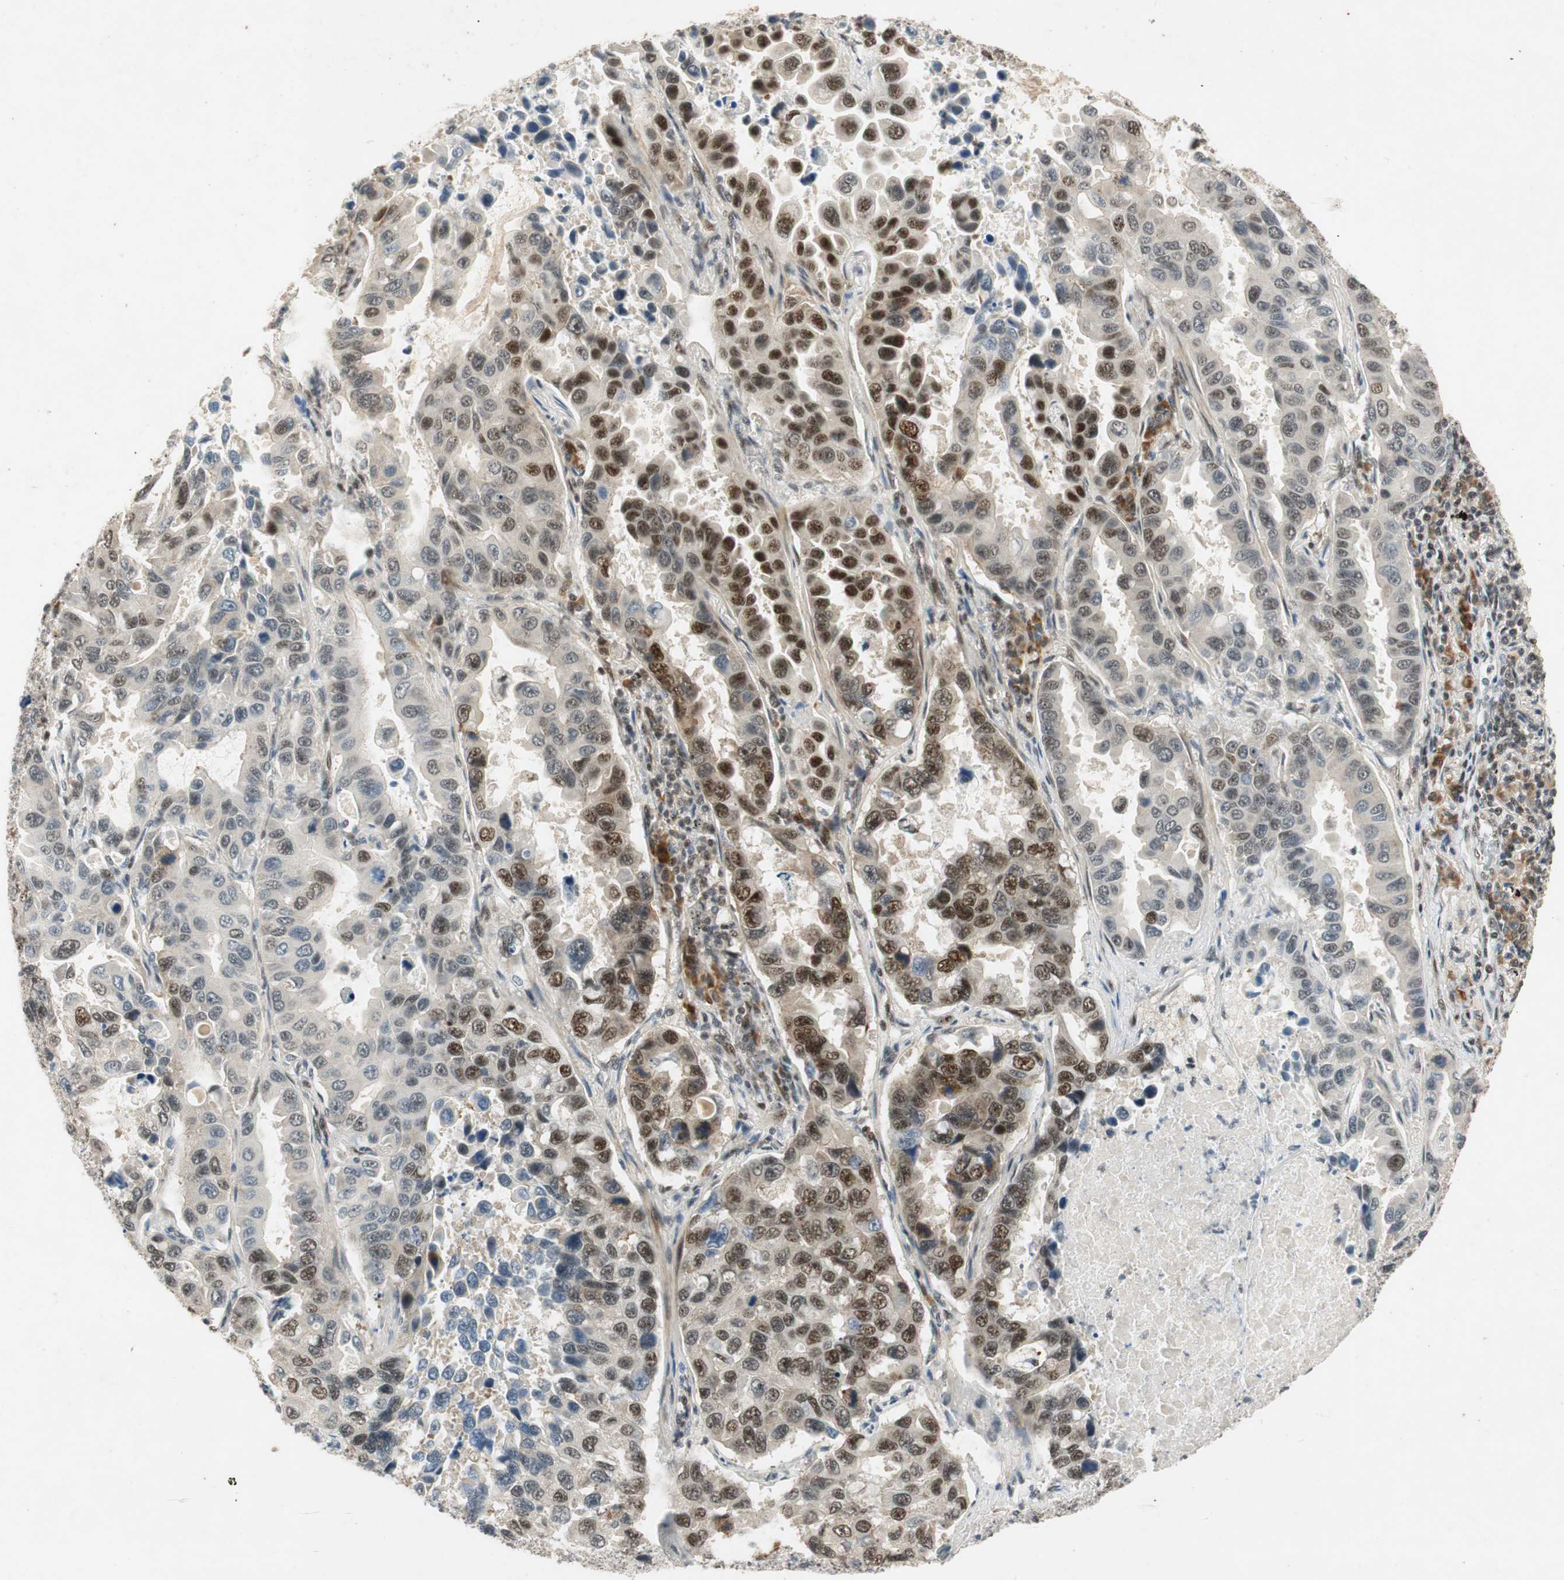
{"staining": {"intensity": "moderate", "quantity": "25%-75%", "location": "nuclear"}, "tissue": "lung cancer", "cell_type": "Tumor cells", "image_type": "cancer", "snomed": [{"axis": "morphology", "description": "Adenocarcinoma, NOS"}, {"axis": "topography", "description": "Lung"}], "caption": "Tumor cells exhibit medium levels of moderate nuclear expression in approximately 25%-75% of cells in human adenocarcinoma (lung).", "gene": "NCBP3", "patient": {"sex": "male", "age": 64}}